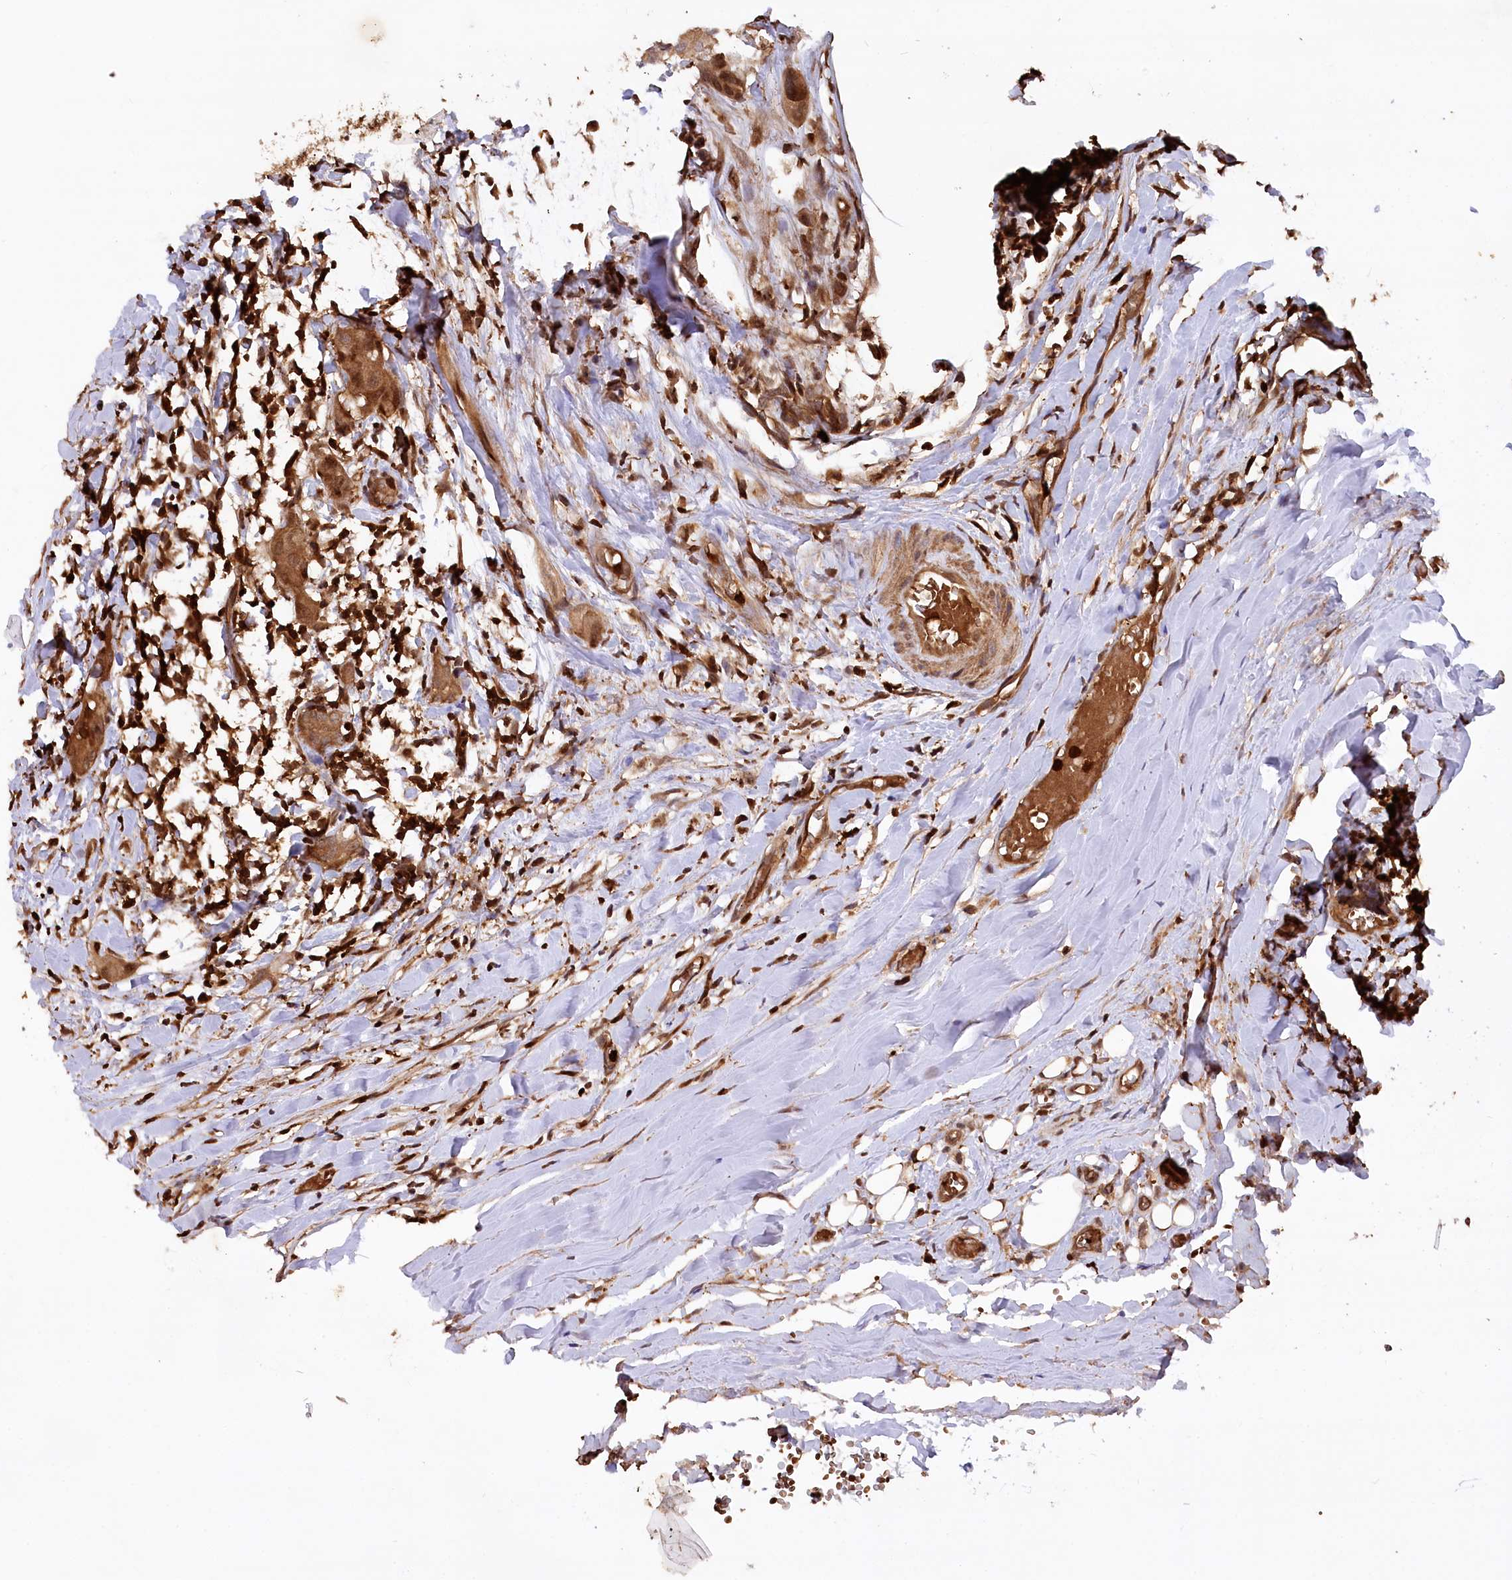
{"staining": {"intensity": "moderate", "quantity": ">75%", "location": "cytoplasmic/membranous"}, "tissue": "head and neck cancer", "cell_type": "Tumor cells", "image_type": "cancer", "snomed": [{"axis": "morphology", "description": "Adenocarcinoma, NOS"}, {"axis": "morphology", "description": "Adenocarcinoma, metastatic, NOS"}, {"axis": "topography", "description": "Head-Neck"}], "caption": "Head and neck metastatic adenocarcinoma tissue reveals moderate cytoplasmic/membranous staining in approximately >75% of tumor cells Using DAB (brown) and hematoxylin (blue) stains, captured at high magnification using brightfield microscopy.", "gene": "LSG1", "patient": {"sex": "male", "age": 75}}